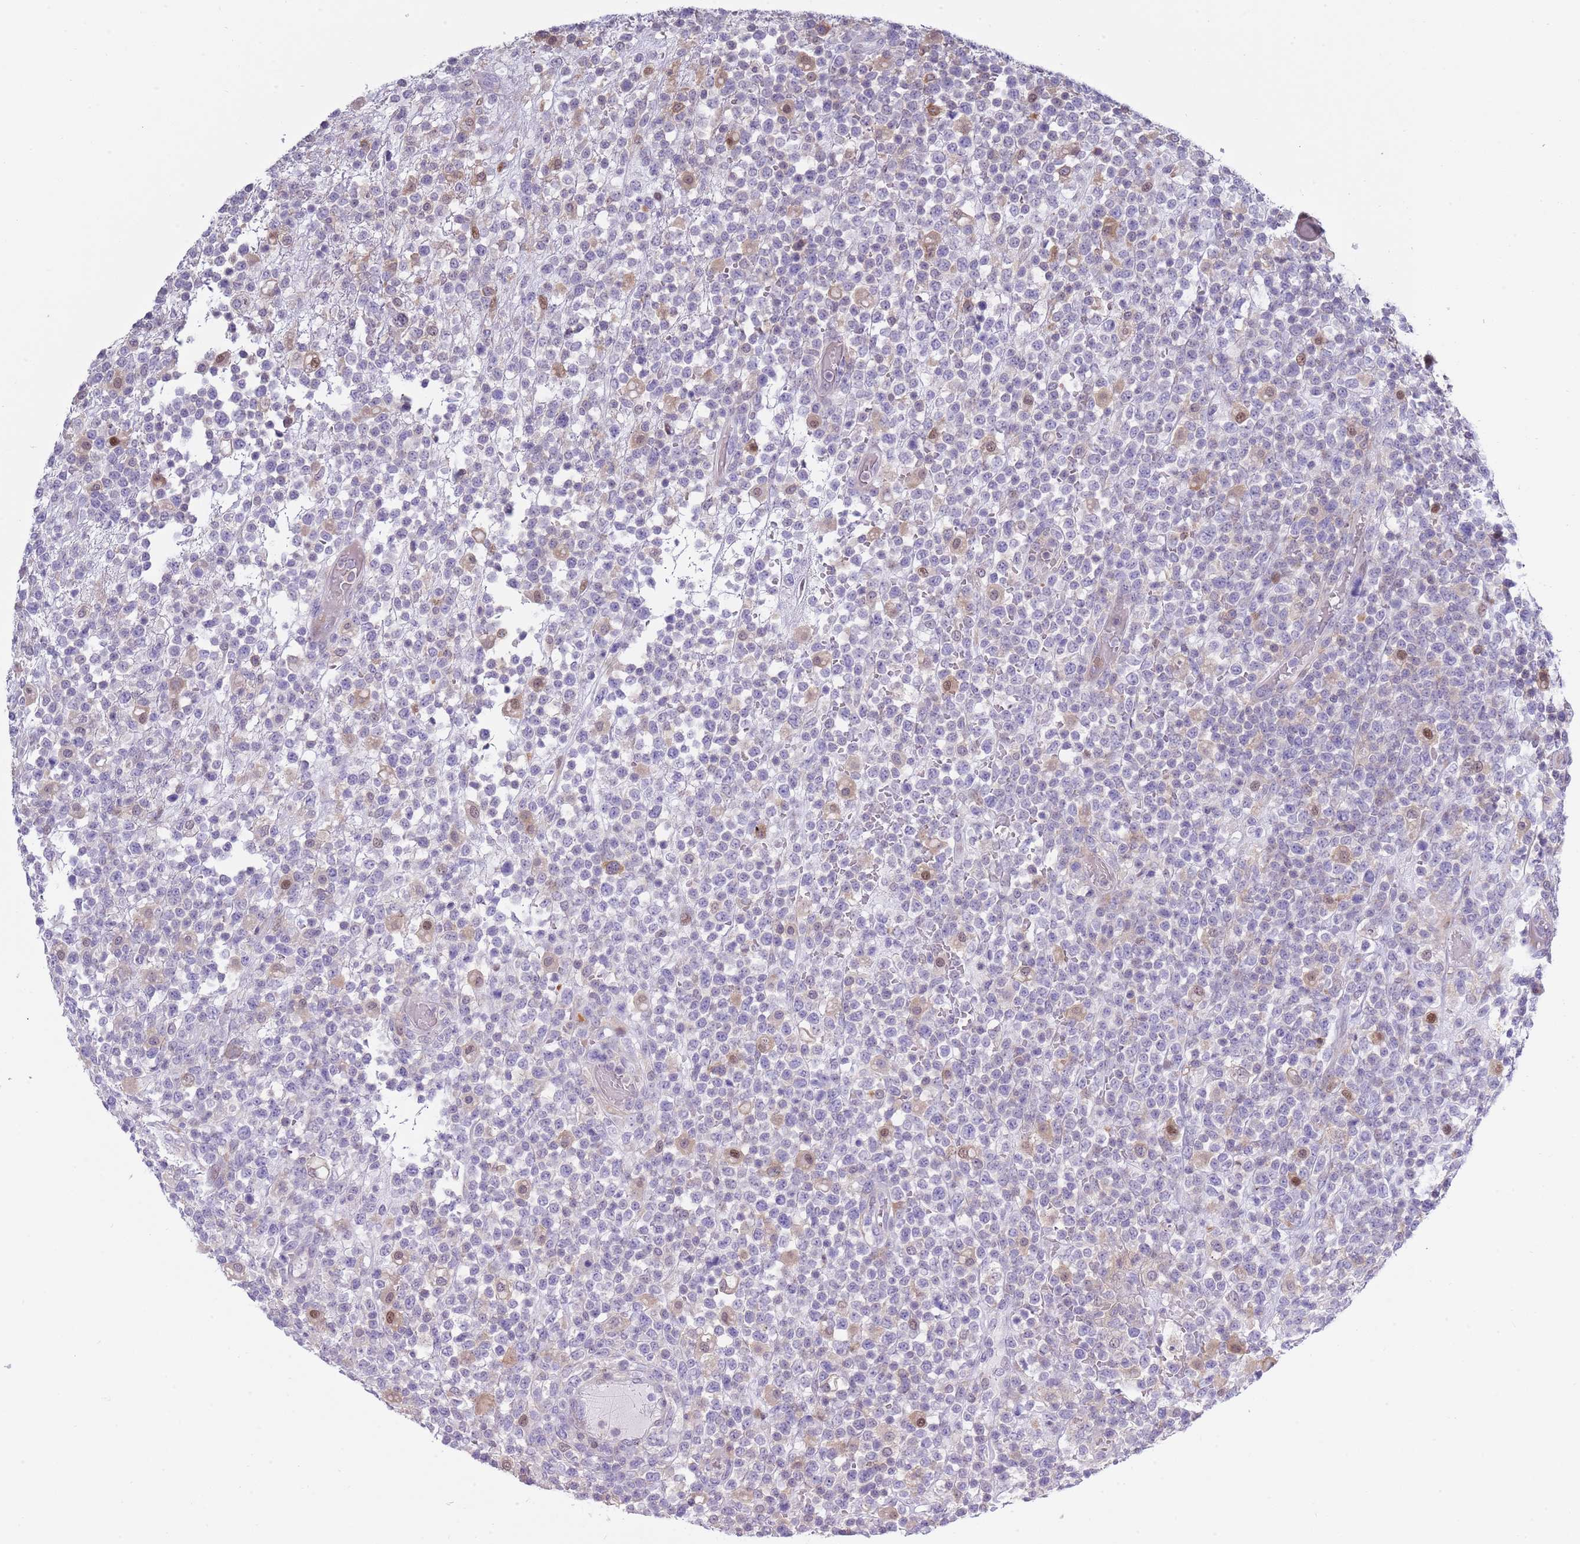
{"staining": {"intensity": "negative", "quantity": "none", "location": "none"}, "tissue": "lymphoma", "cell_type": "Tumor cells", "image_type": "cancer", "snomed": [{"axis": "morphology", "description": "Malignant lymphoma, non-Hodgkin's type, High grade"}, {"axis": "topography", "description": "Colon"}], "caption": "DAB immunohistochemical staining of human lymphoma reveals no significant staining in tumor cells.", "gene": "NBPF6", "patient": {"sex": "female", "age": 53}}